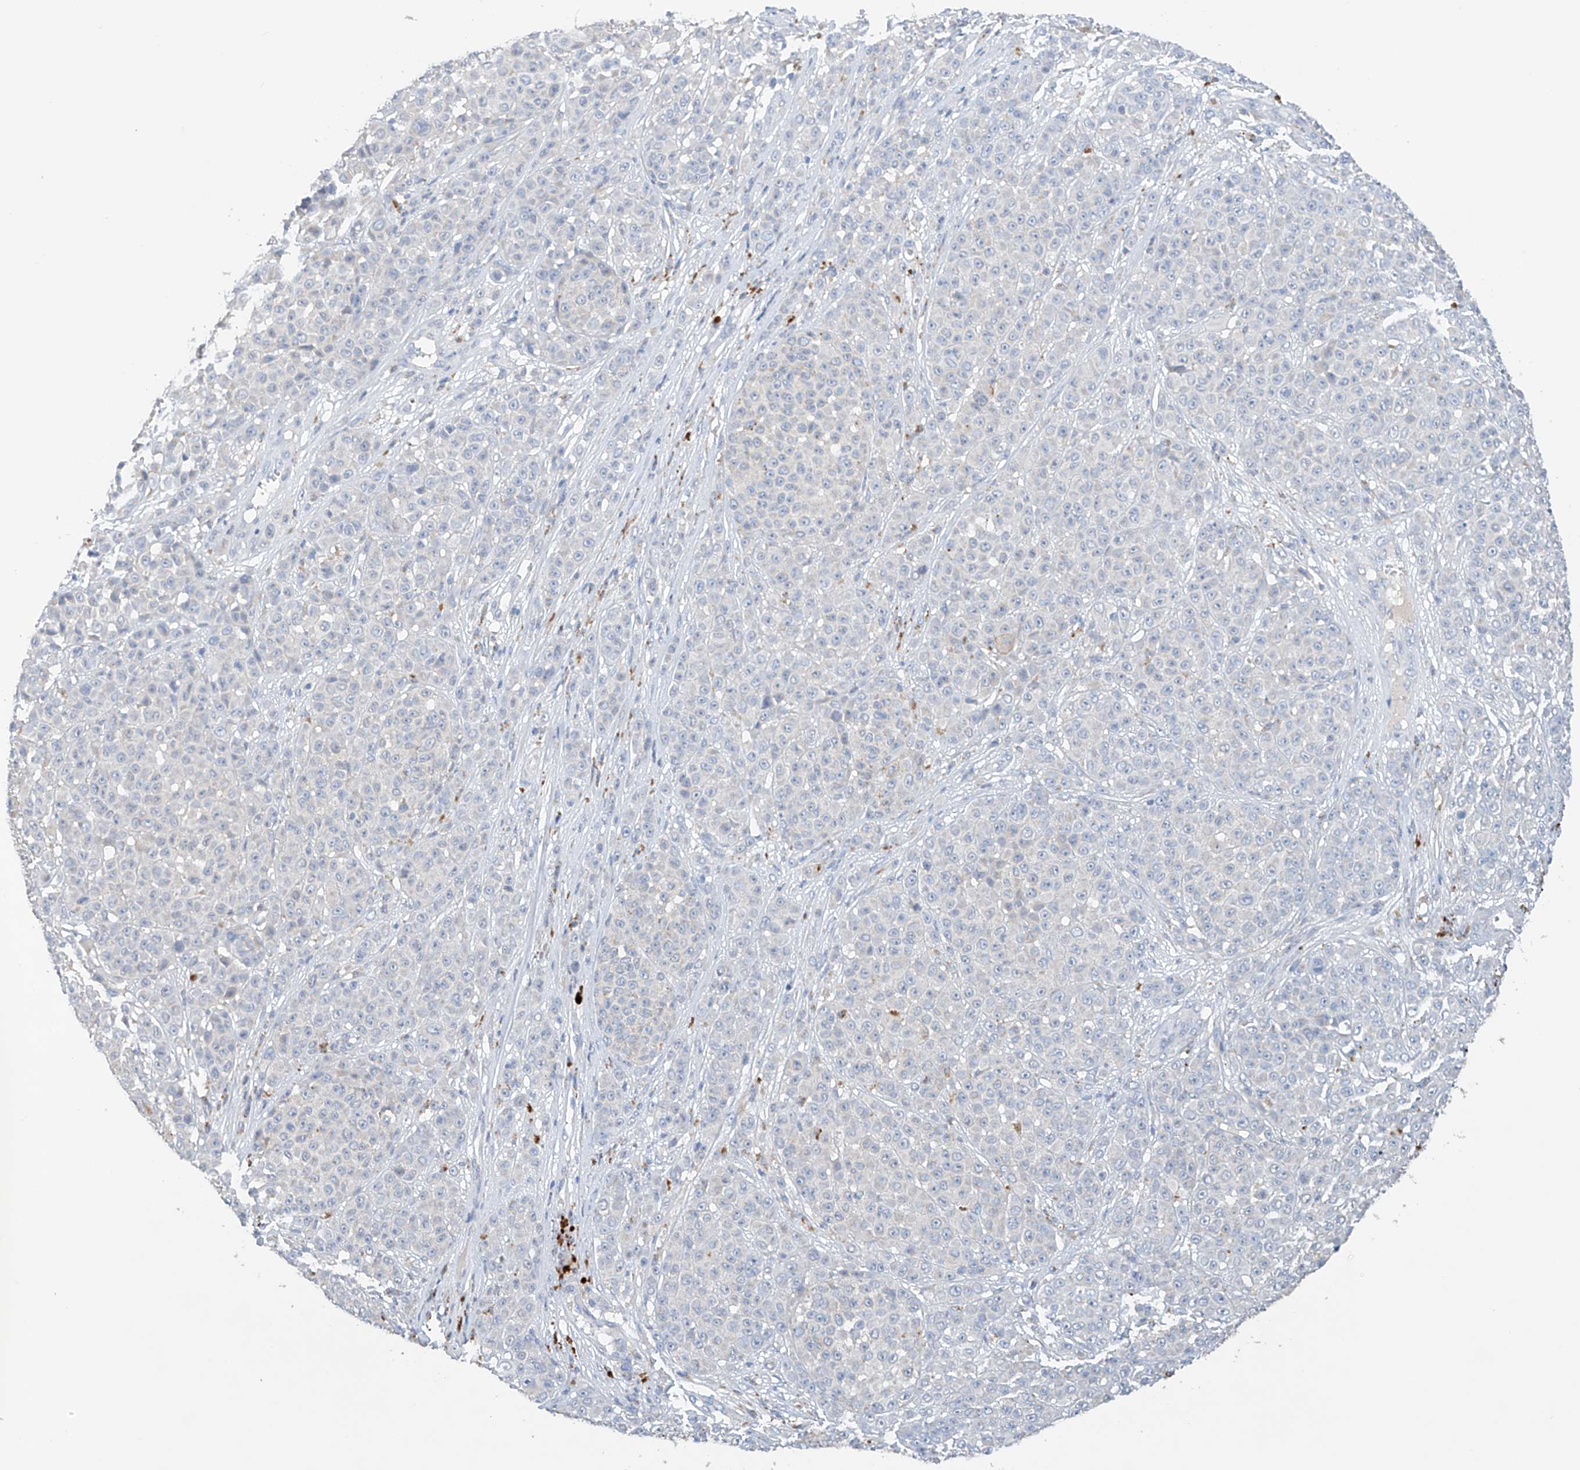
{"staining": {"intensity": "negative", "quantity": "none", "location": "none"}, "tissue": "melanoma", "cell_type": "Tumor cells", "image_type": "cancer", "snomed": [{"axis": "morphology", "description": "Malignant melanoma, NOS"}, {"axis": "topography", "description": "Skin"}], "caption": "The histopathology image shows no significant staining in tumor cells of malignant melanoma.", "gene": "GPC4", "patient": {"sex": "female", "age": 94}}